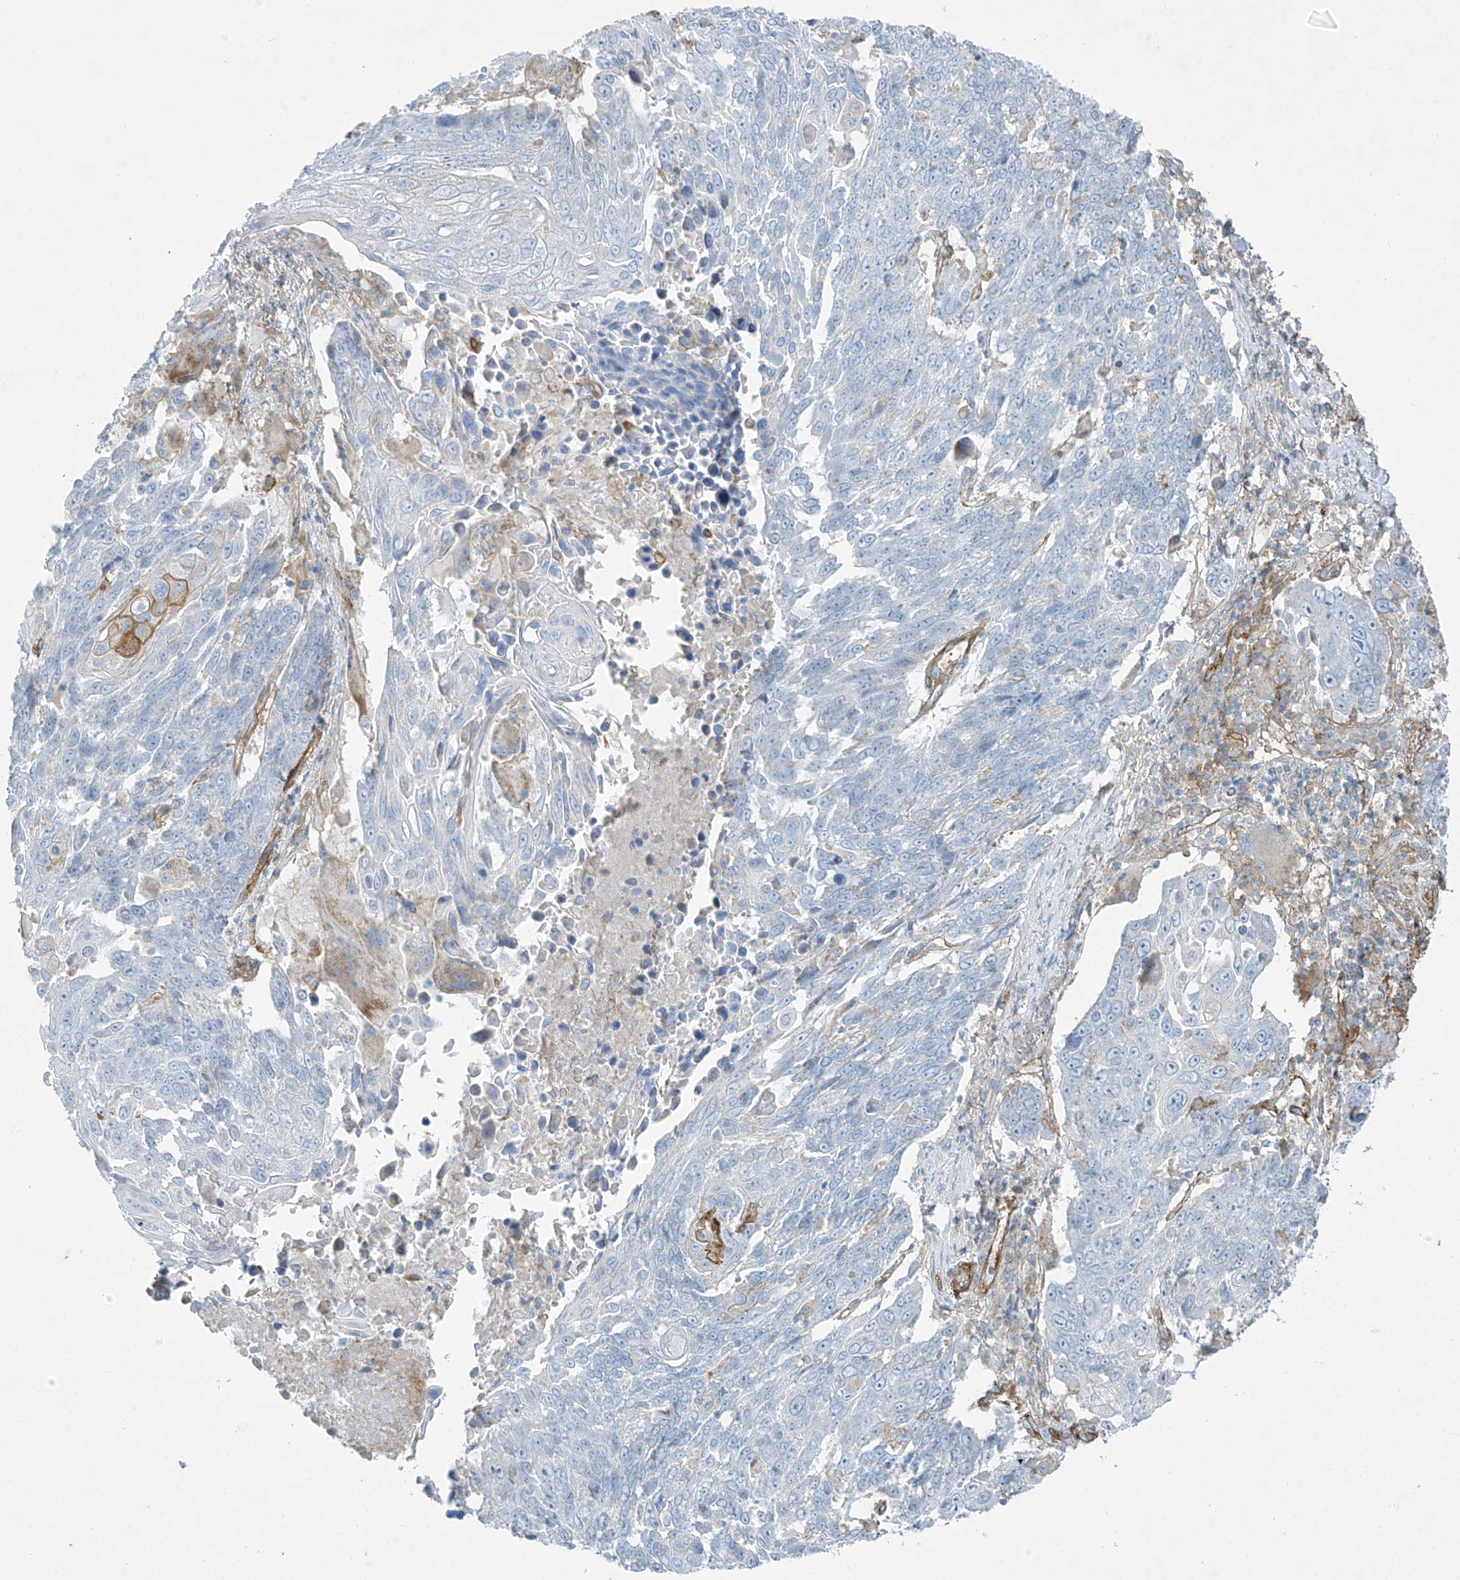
{"staining": {"intensity": "negative", "quantity": "none", "location": "none"}, "tissue": "lung cancer", "cell_type": "Tumor cells", "image_type": "cancer", "snomed": [{"axis": "morphology", "description": "Squamous cell carcinoma, NOS"}, {"axis": "topography", "description": "Lung"}], "caption": "IHC photomicrograph of lung cancer (squamous cell carcinoma) stained for a protein (brown), which shows no positivity in tumor cells.", "gene": "VAMP5", "patient": {"sex": "male", "age": 66}}